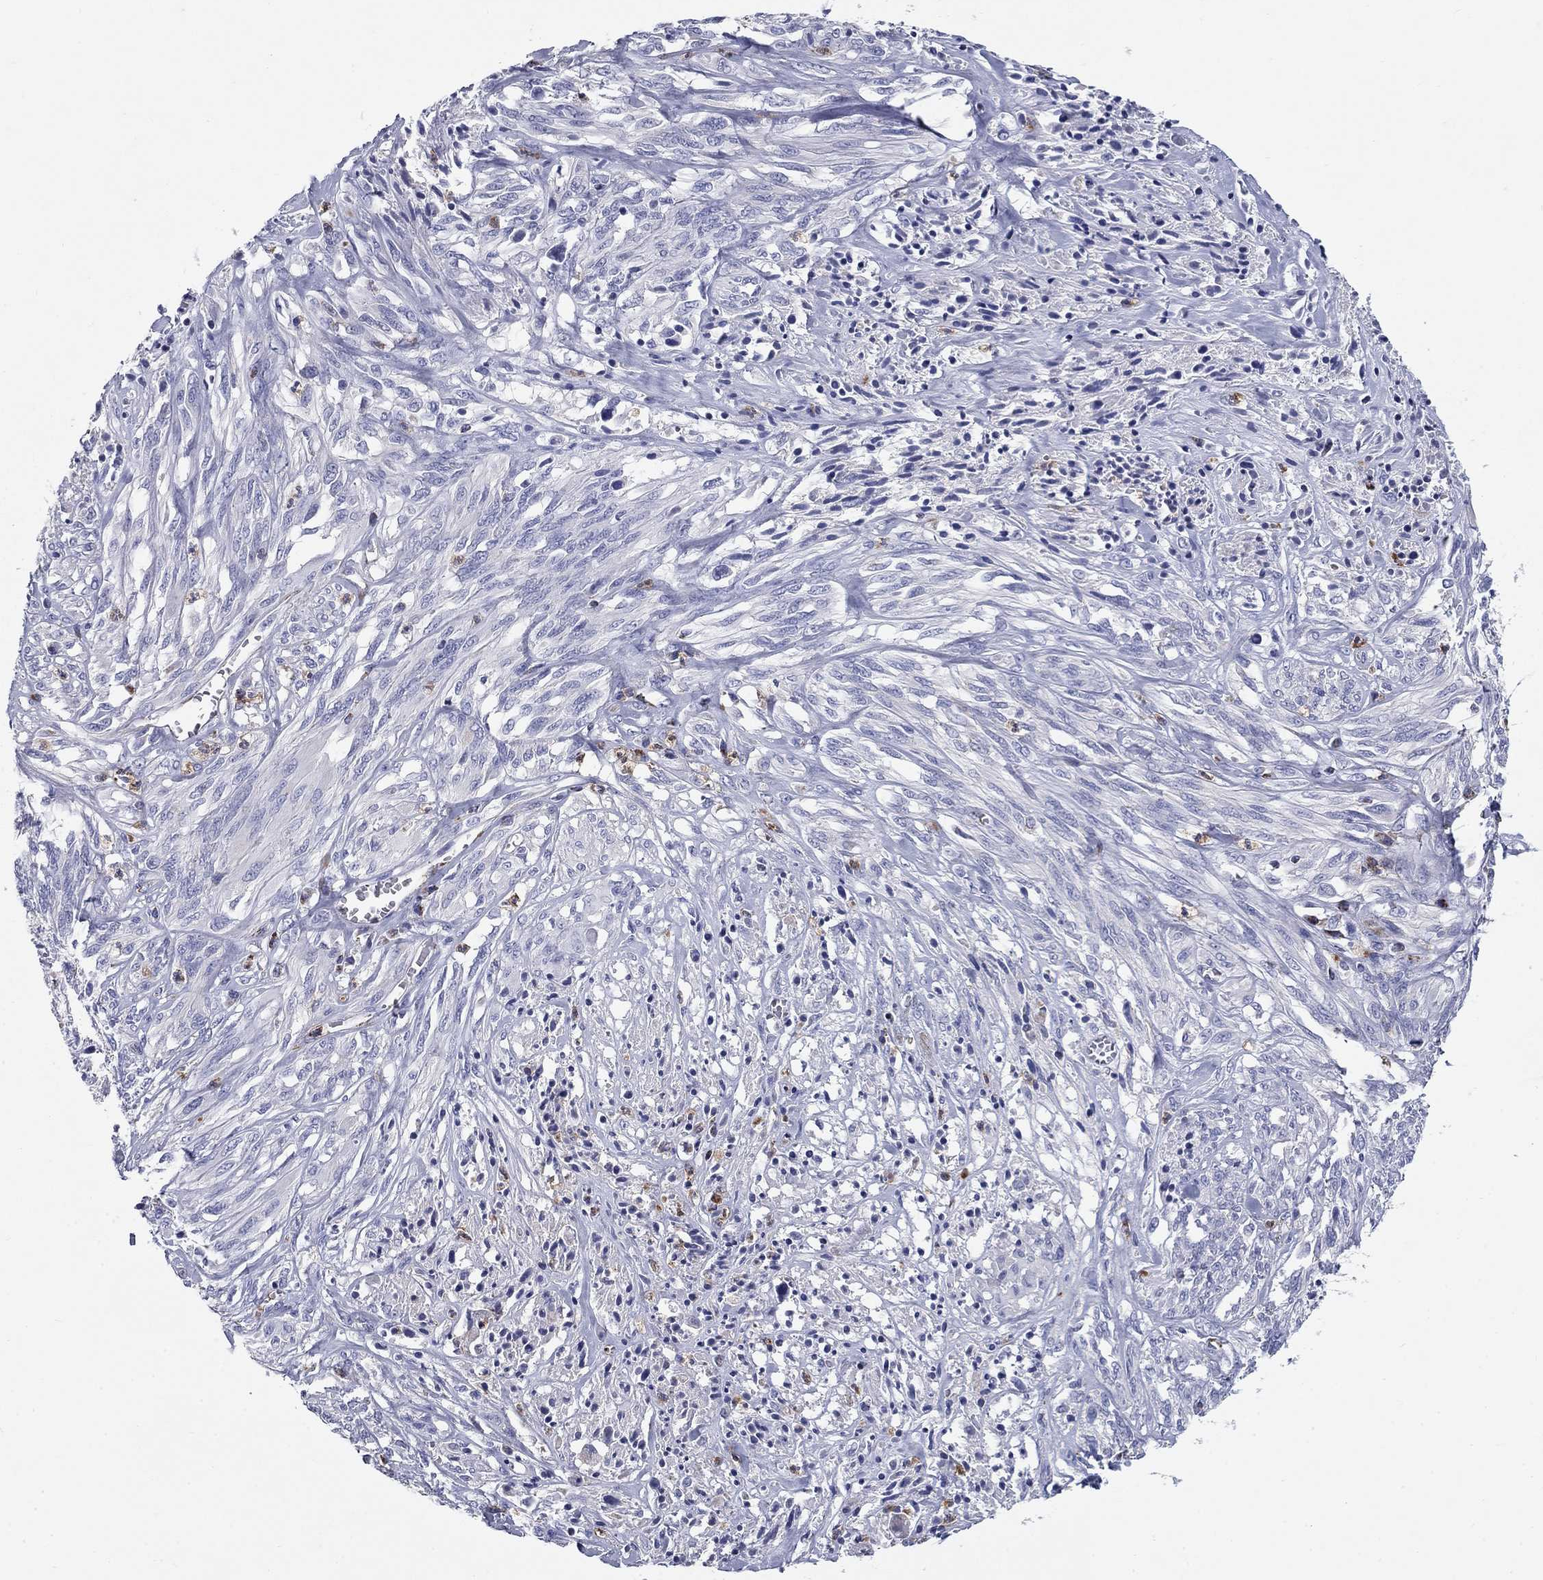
{"staining": {"intensity": "negative", "quantity": "none", "location": "none"}, "tissue": "melanoma", "cell_type": "Tumor cells", "image_type": "cancer", "snomed": [{"axis": "morphology", "description": "Malignant melanoma, NOS"}, {"axis": "topography", "description": "Skin"}], "caption": "This is an IHC image of melanoma. There is no staining in tumor cells.", "gene": "NDUFA4L2", "patient": {"sex": "female", "age": 91}}